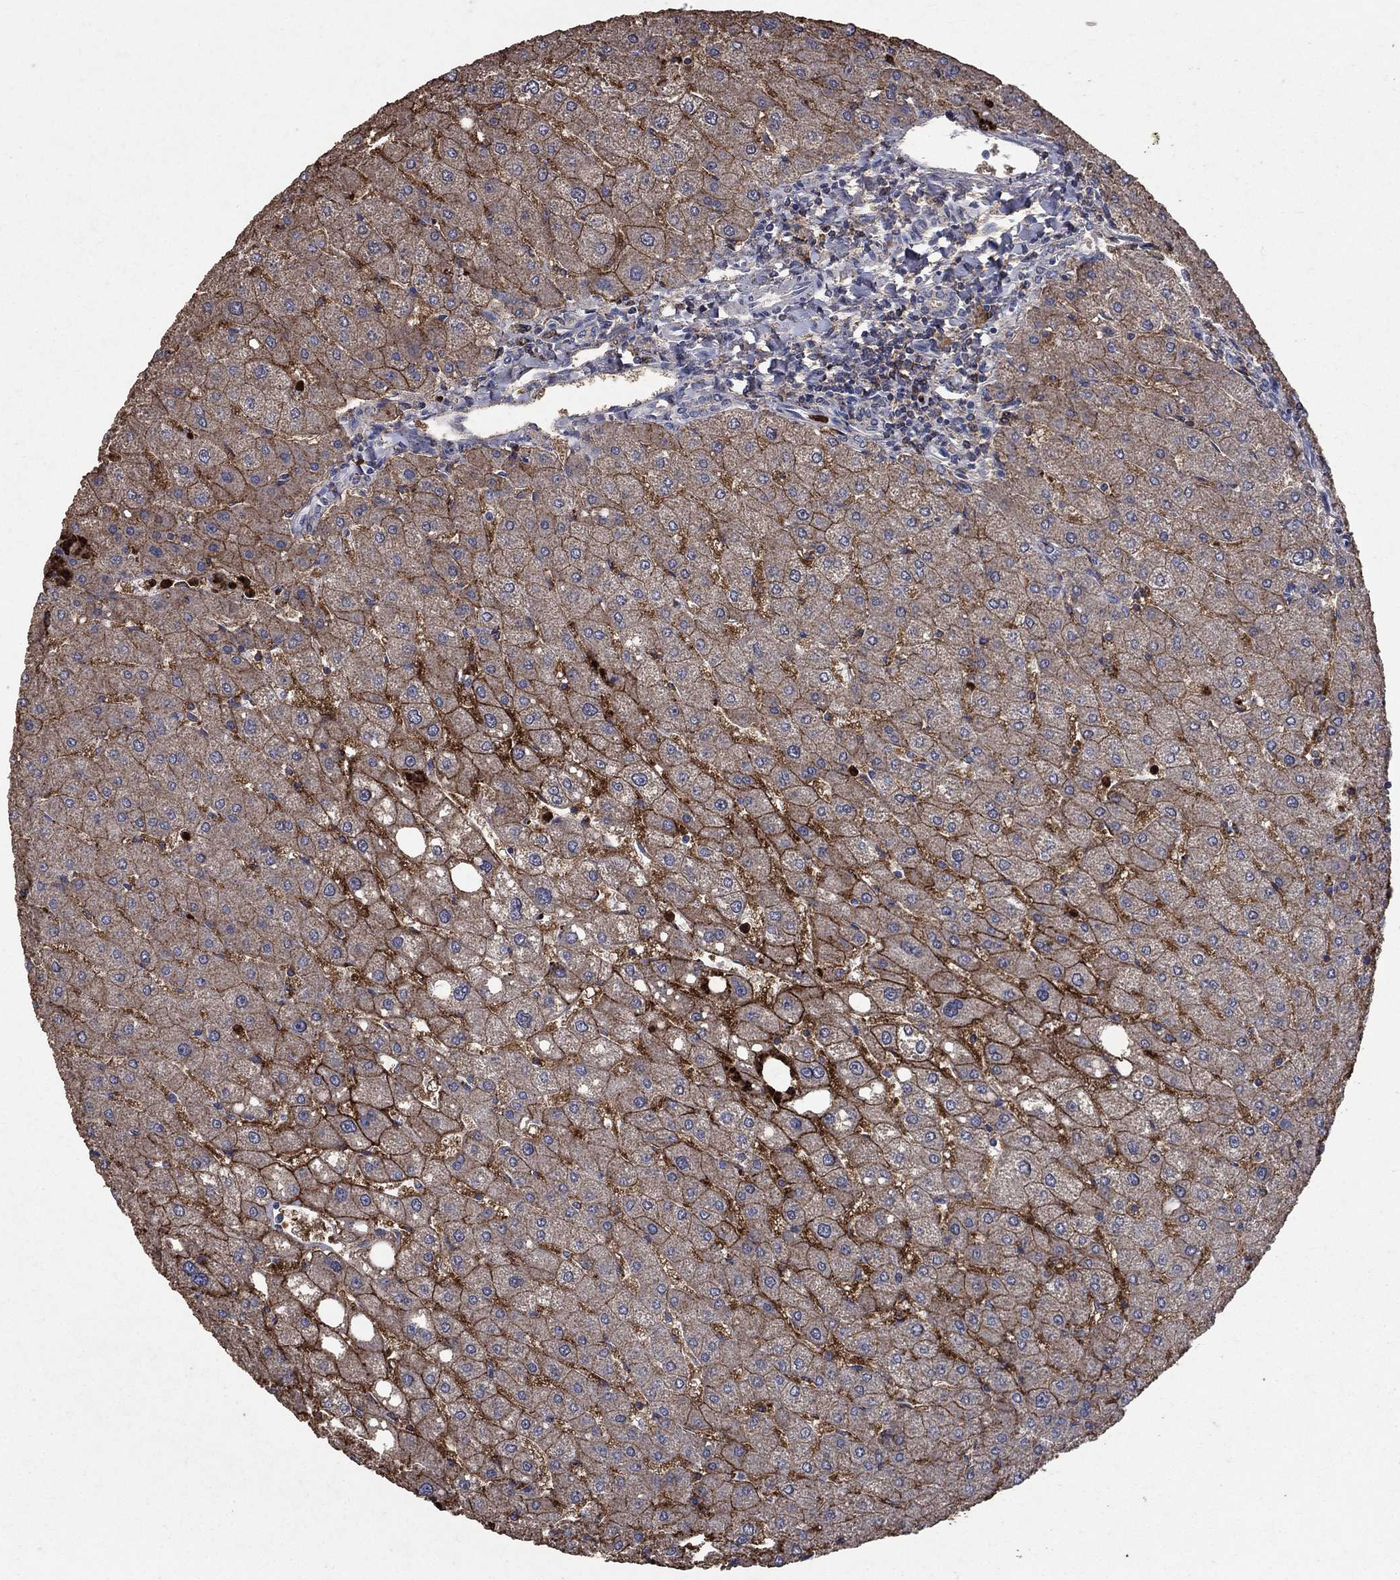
{"staining": {"intensity": "negative", "quantity": "none", "location": "none"}, "tissue": "liver", "cell_type": "Cholangiocytes", "image_type": "normal", "snomed": [{"axis": "morphology", "description": "Normal tissue, NOS"}, {"axis": "topography", "description": "Liver"}], "caption": "IHC histopathology image of normal liver: liver stained with DAB (3,3'-diaminobenzidine) exhibits no significant protein positivity in cholangiocytes.", "gene": "CD24", "patient": {"sex": "male", "age": 67}}